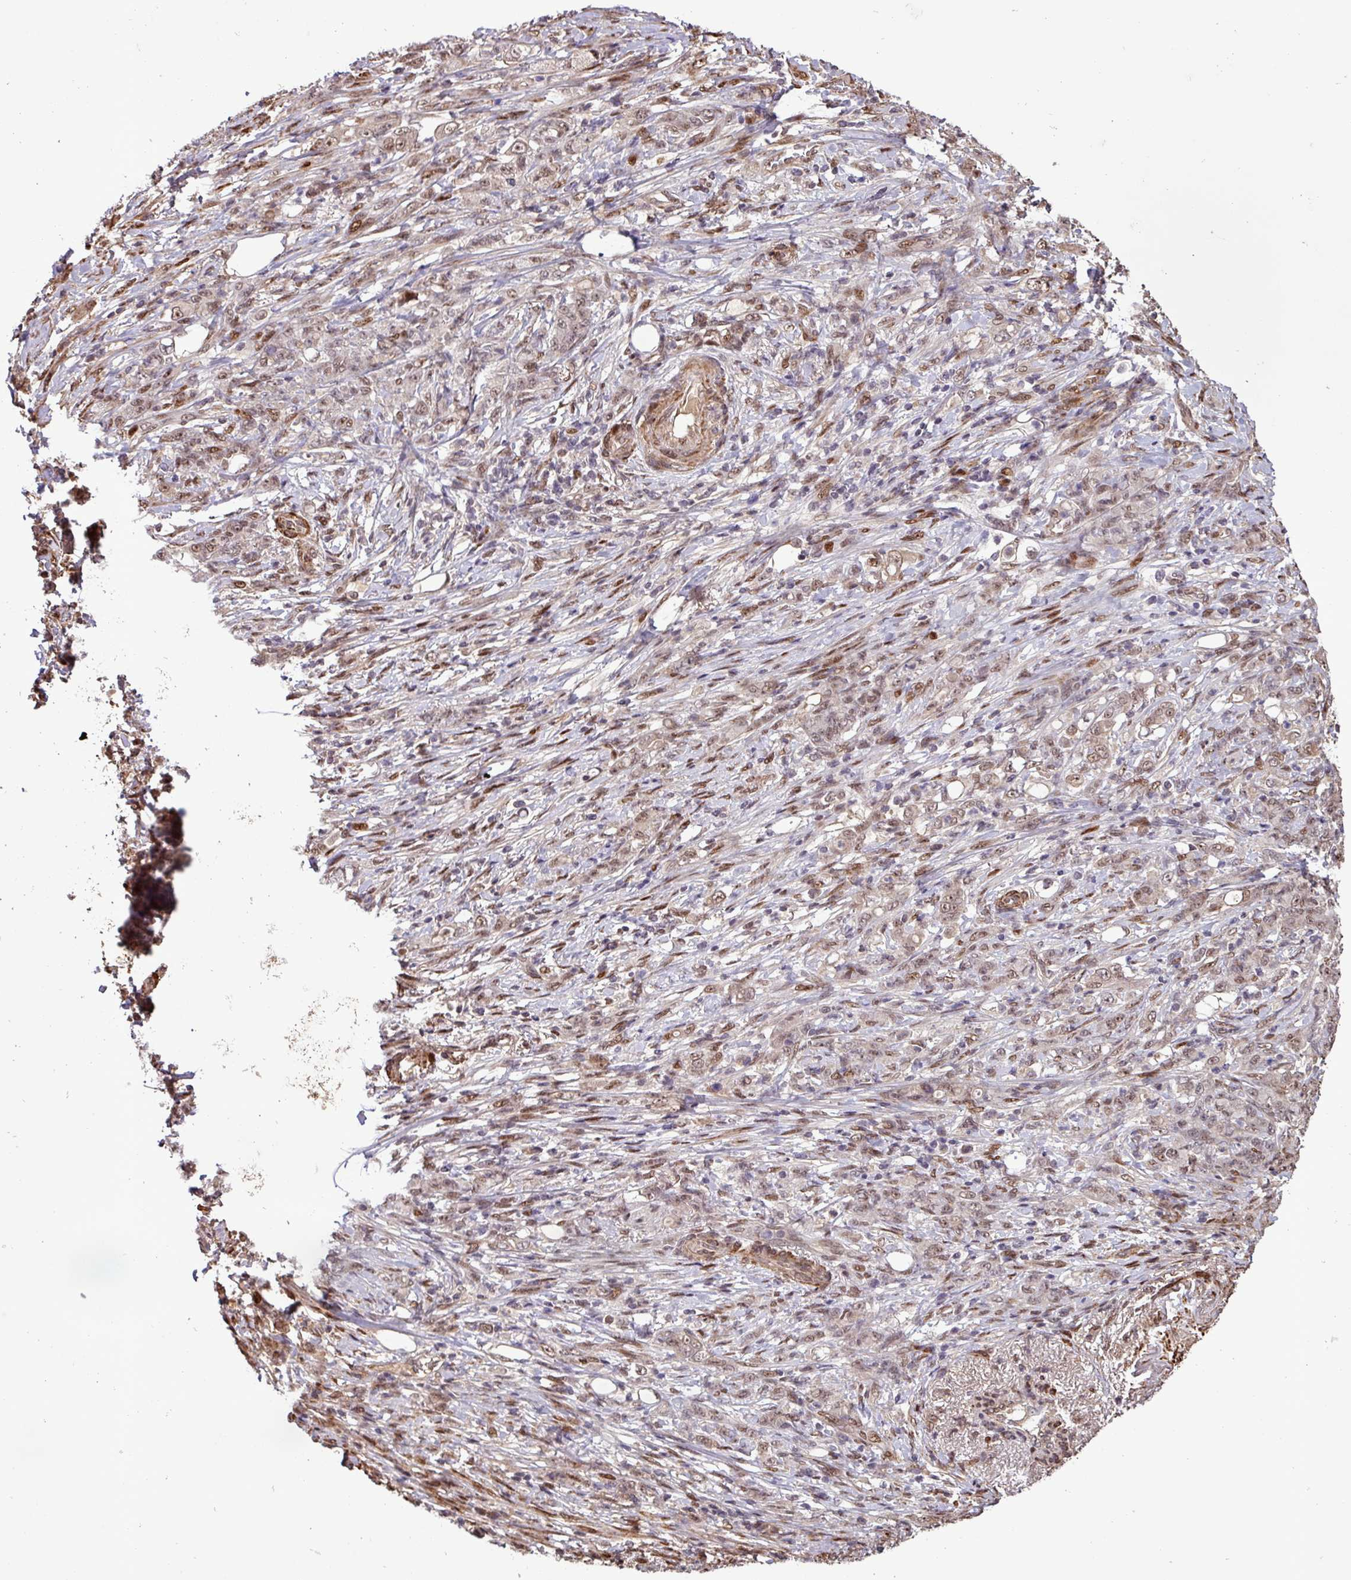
{"staining": {"intensity": "moderate", "quantity": ">75%", "location": "nuclear"}, "tissue": "stomach cancer", "cell_type": "Tumor cells", "image_type": "cancer", "snomed": [{"axis": "morphology", "description": "Adenocarcinoma, NOS"}, {"axis": "topography", "description": "Stomach"}], "caption": "A medium amount of moderate nuclear positivity is seen in about >75% of tumor cells in stomach cancer (adenocarcinoma) tissue.", "gene": "SLC22A24", "patient": {"sex": "female", "age": 79}}